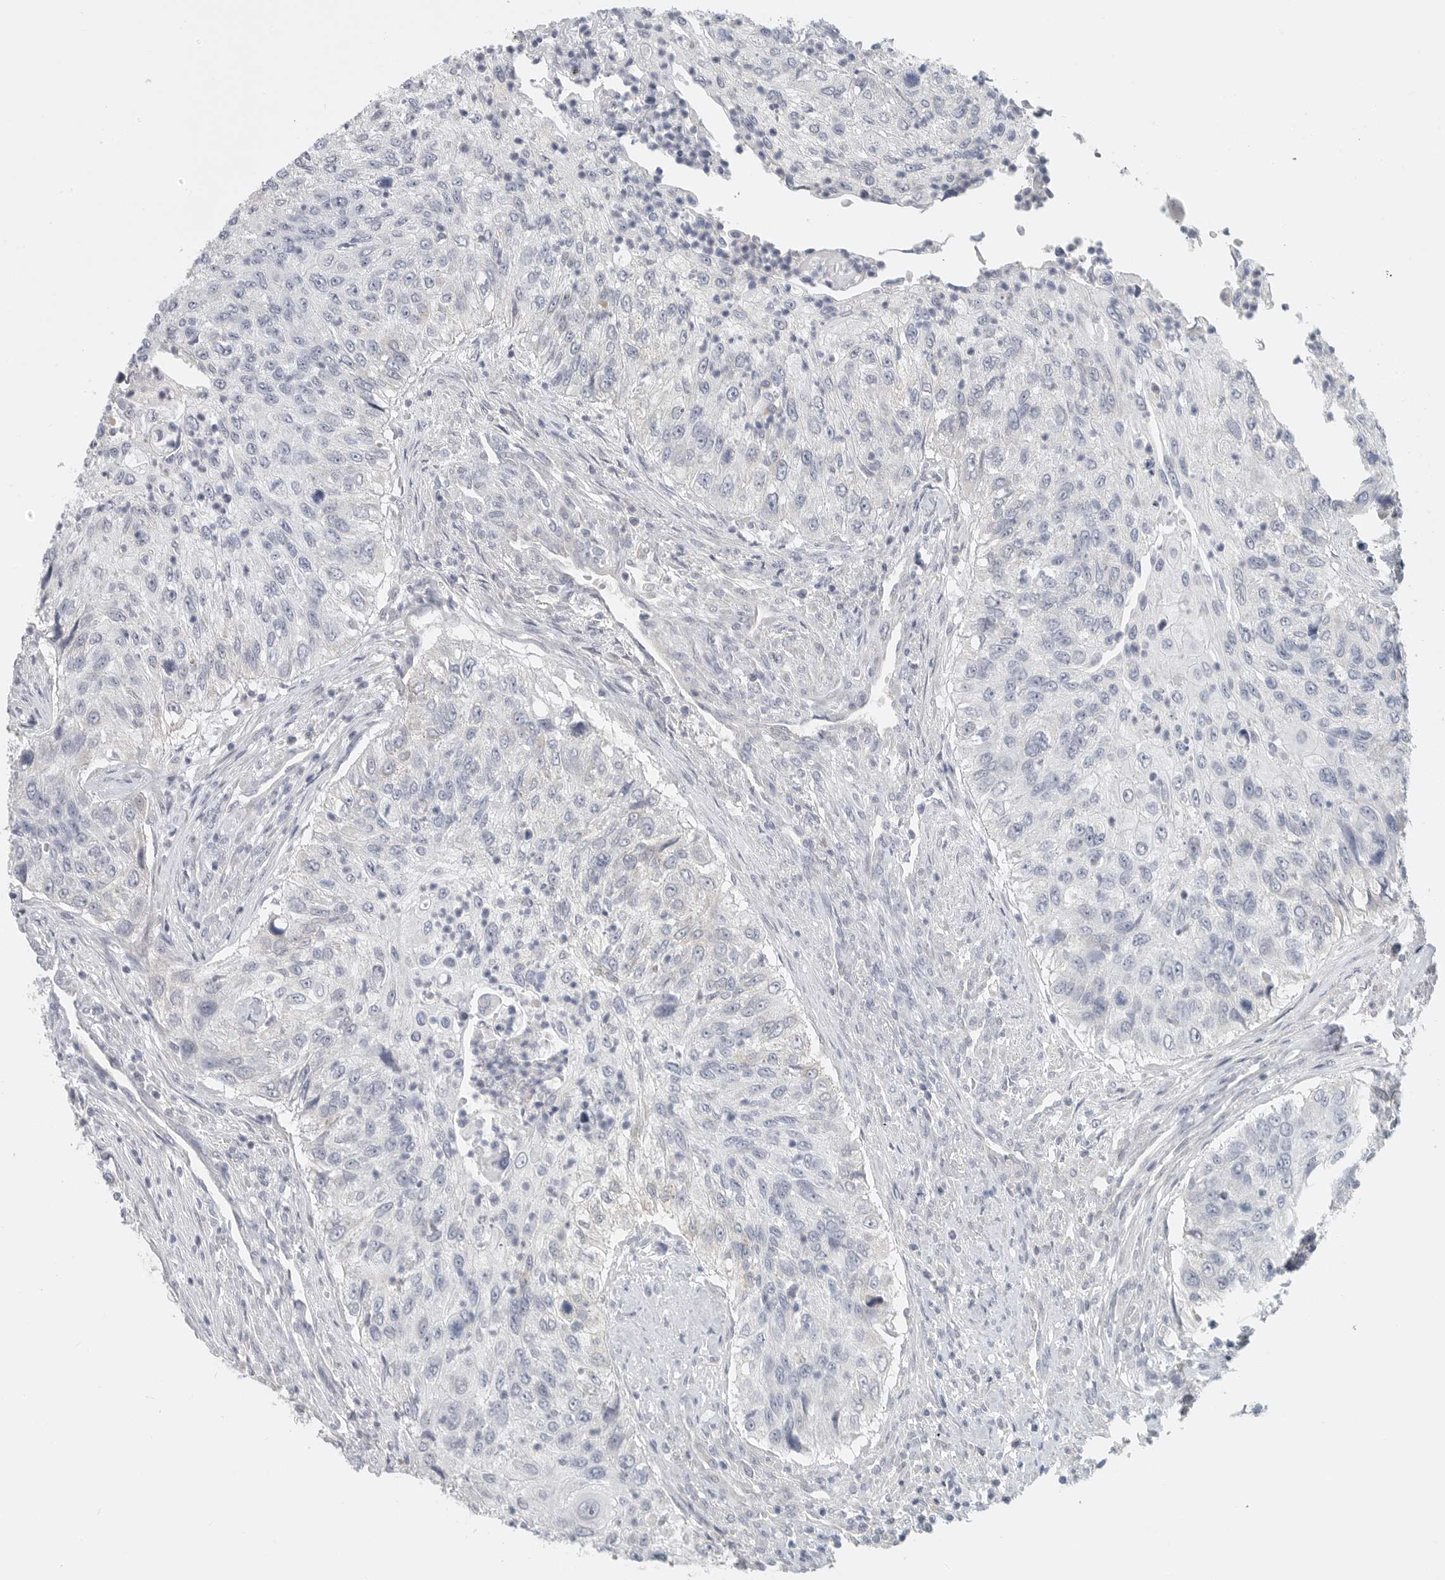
{"staining": {"intensity": "negative", "quantity": "none", "location": "none"}, "tissue": "urothelial cancer", "cell_type": "Tumor cells", "image_type": "cancer", "snomed": [{"axis": "morphology", "description": "Urothelial carcinoma, High grade"}, {"axis": "topography", "description": "Urinary bladder"}], "caption": "Tumor cells show no significant expression in urothelial carcinoma (high-grade).", "gene": "PAM", "patient": {"sex": "female", "age": 60}}